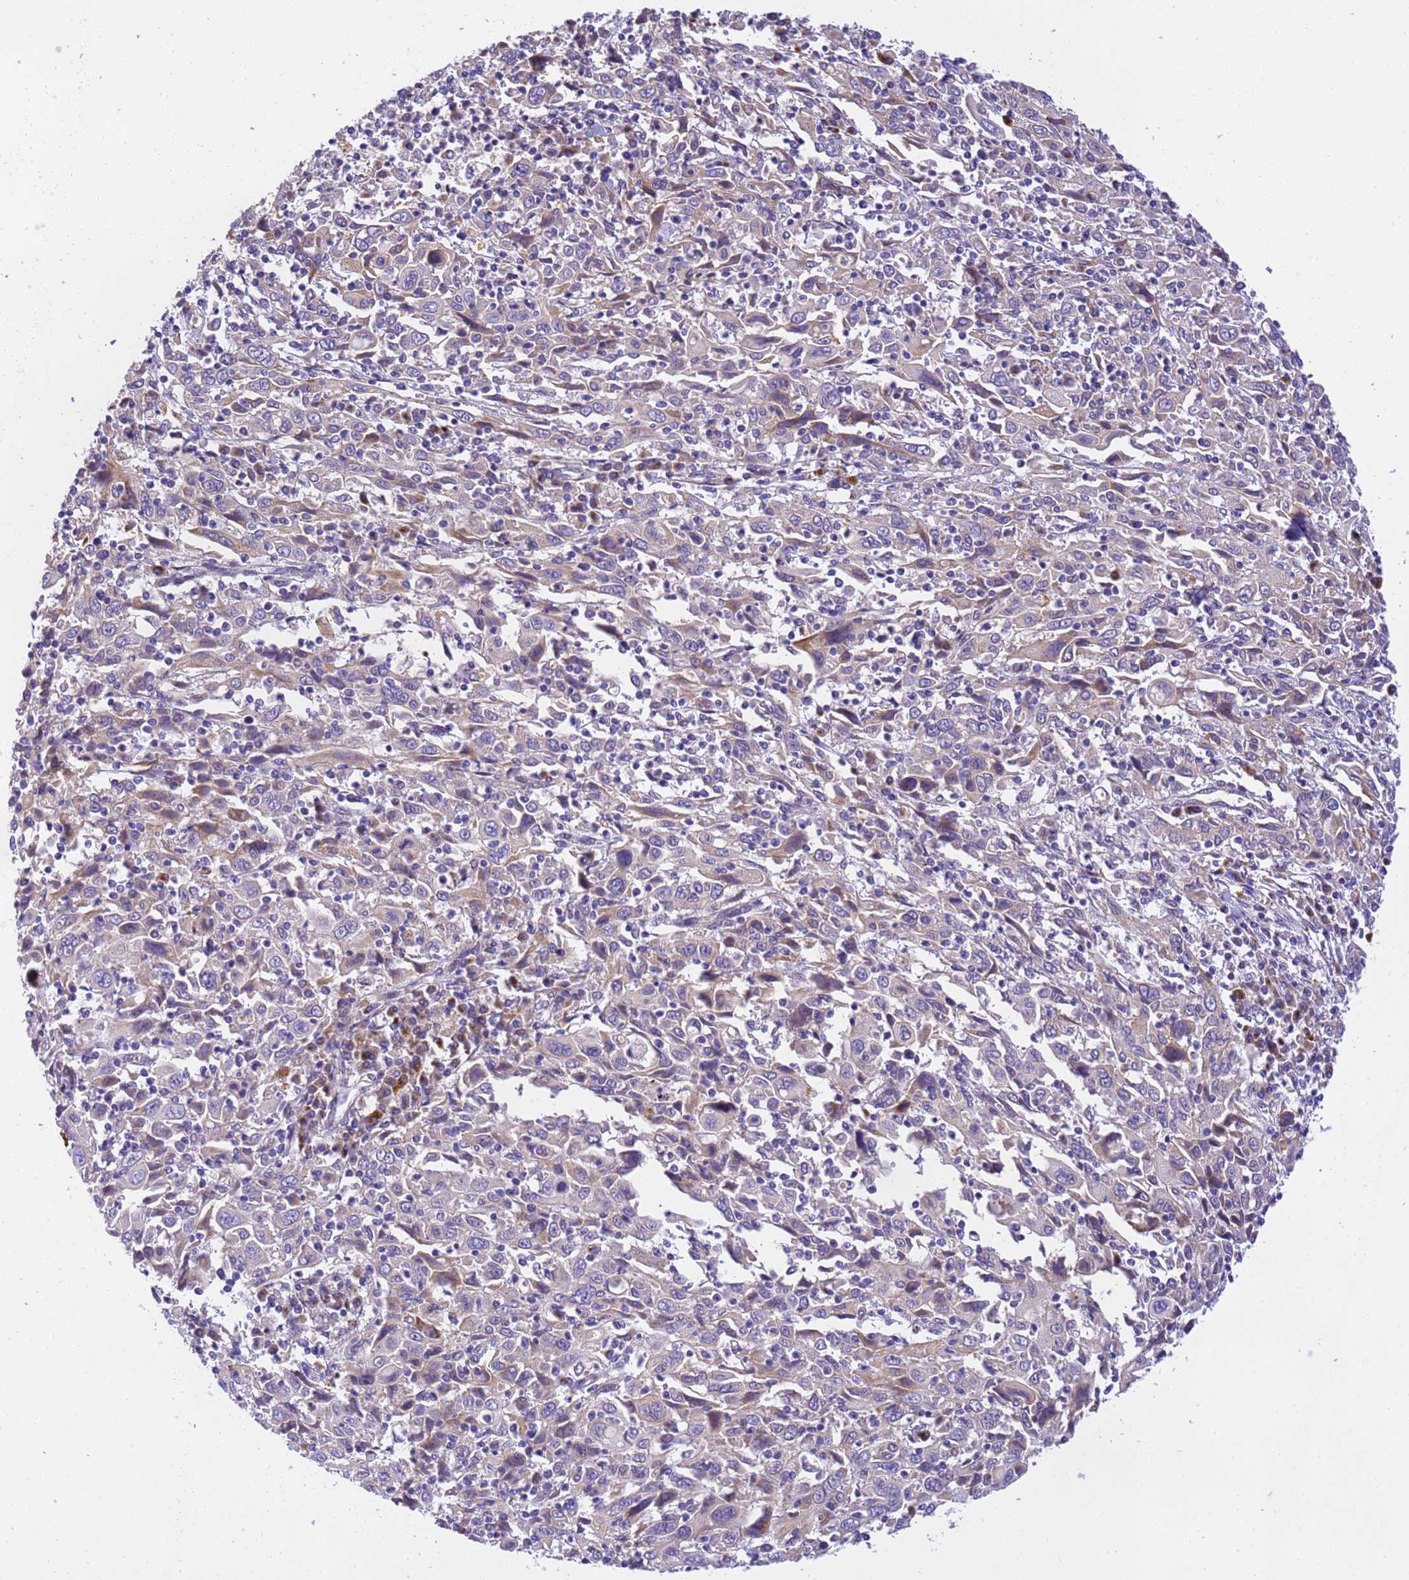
{"staining": {"intensity": "weak", "quantity": "<25%", "location": "cytoplasmic/membranous"}, "tissue": "cervical cancer", "cell_type": "Tumor cells", "image_type": "cancer", "snomed": [{"axis": "morphology", "description": "Squamous cell carcinoma, NOS"}, {"axis": "topography", "description": "Cervix"}], "caption": "Immunohistochemical staining of human squamous cell carcinoma (cervical) exhibits no significant staining in tumor cells. (DAB (3,3'-diaminobenzidine) IHC with hematoxylin counter stain).", "gene": "RHBDD3", "patient": {"sex": "female", "age": 46}}